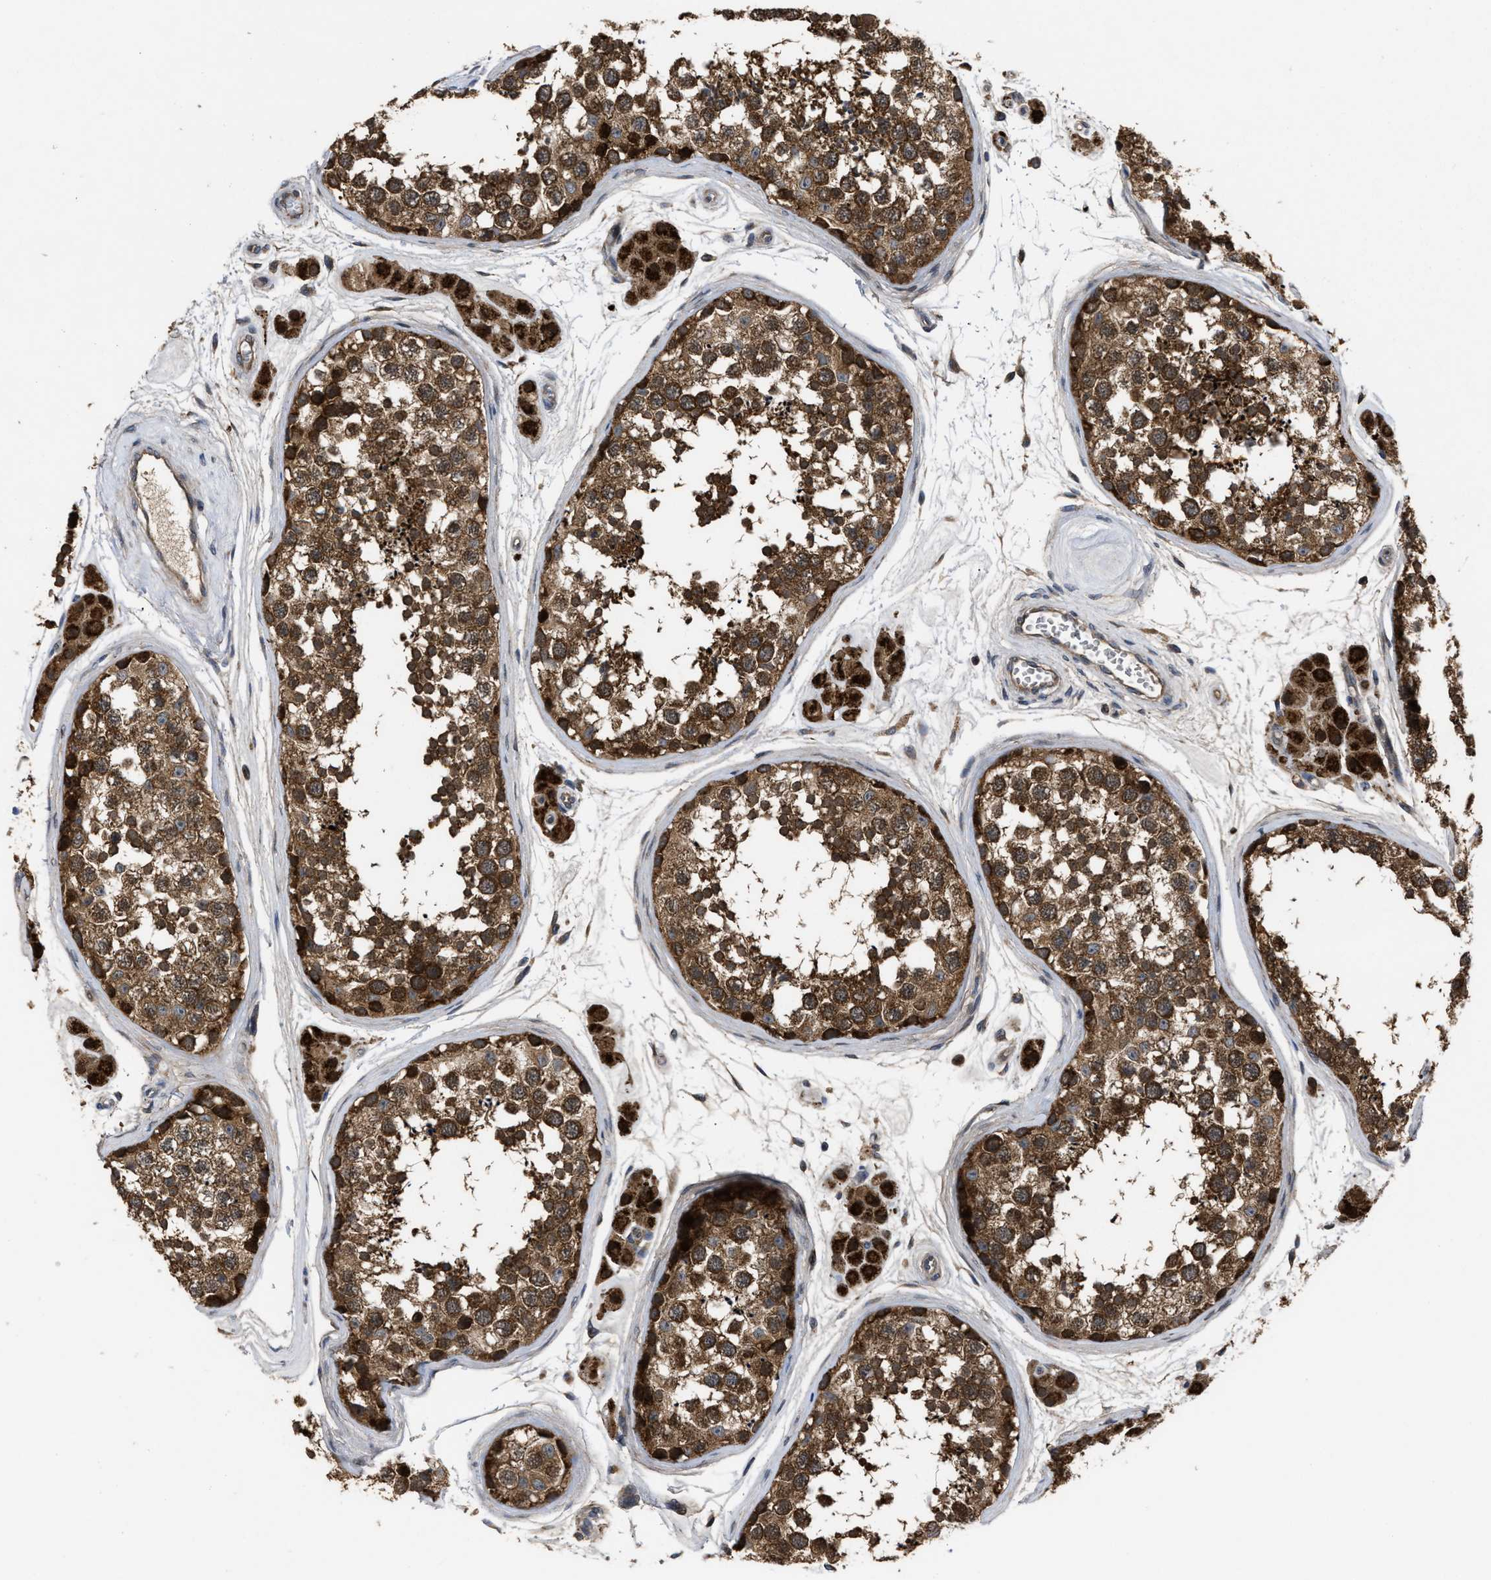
{"staining": {"intensity": "strong", "quantity": ">75%", "location": "cytoplasmic/membranous"}, "tissue": "testis", "cell_type": "Cells in seminiferous ducts", "image_type": "normal", "snomed": [{"axis": "morphology", "description": "Normal tissue, NOS"}, {"axis": "topography", "description": "Testis"}], "caption": "This histopathology image reveals immunohistochemistry staining of unremarkable human testis, with high strong cytoplasmic/membranous expression in approximately >75% of cells in seminiferous ducts.", "gene": "PASK", "patient": {"sex": "male", "age": 56}}